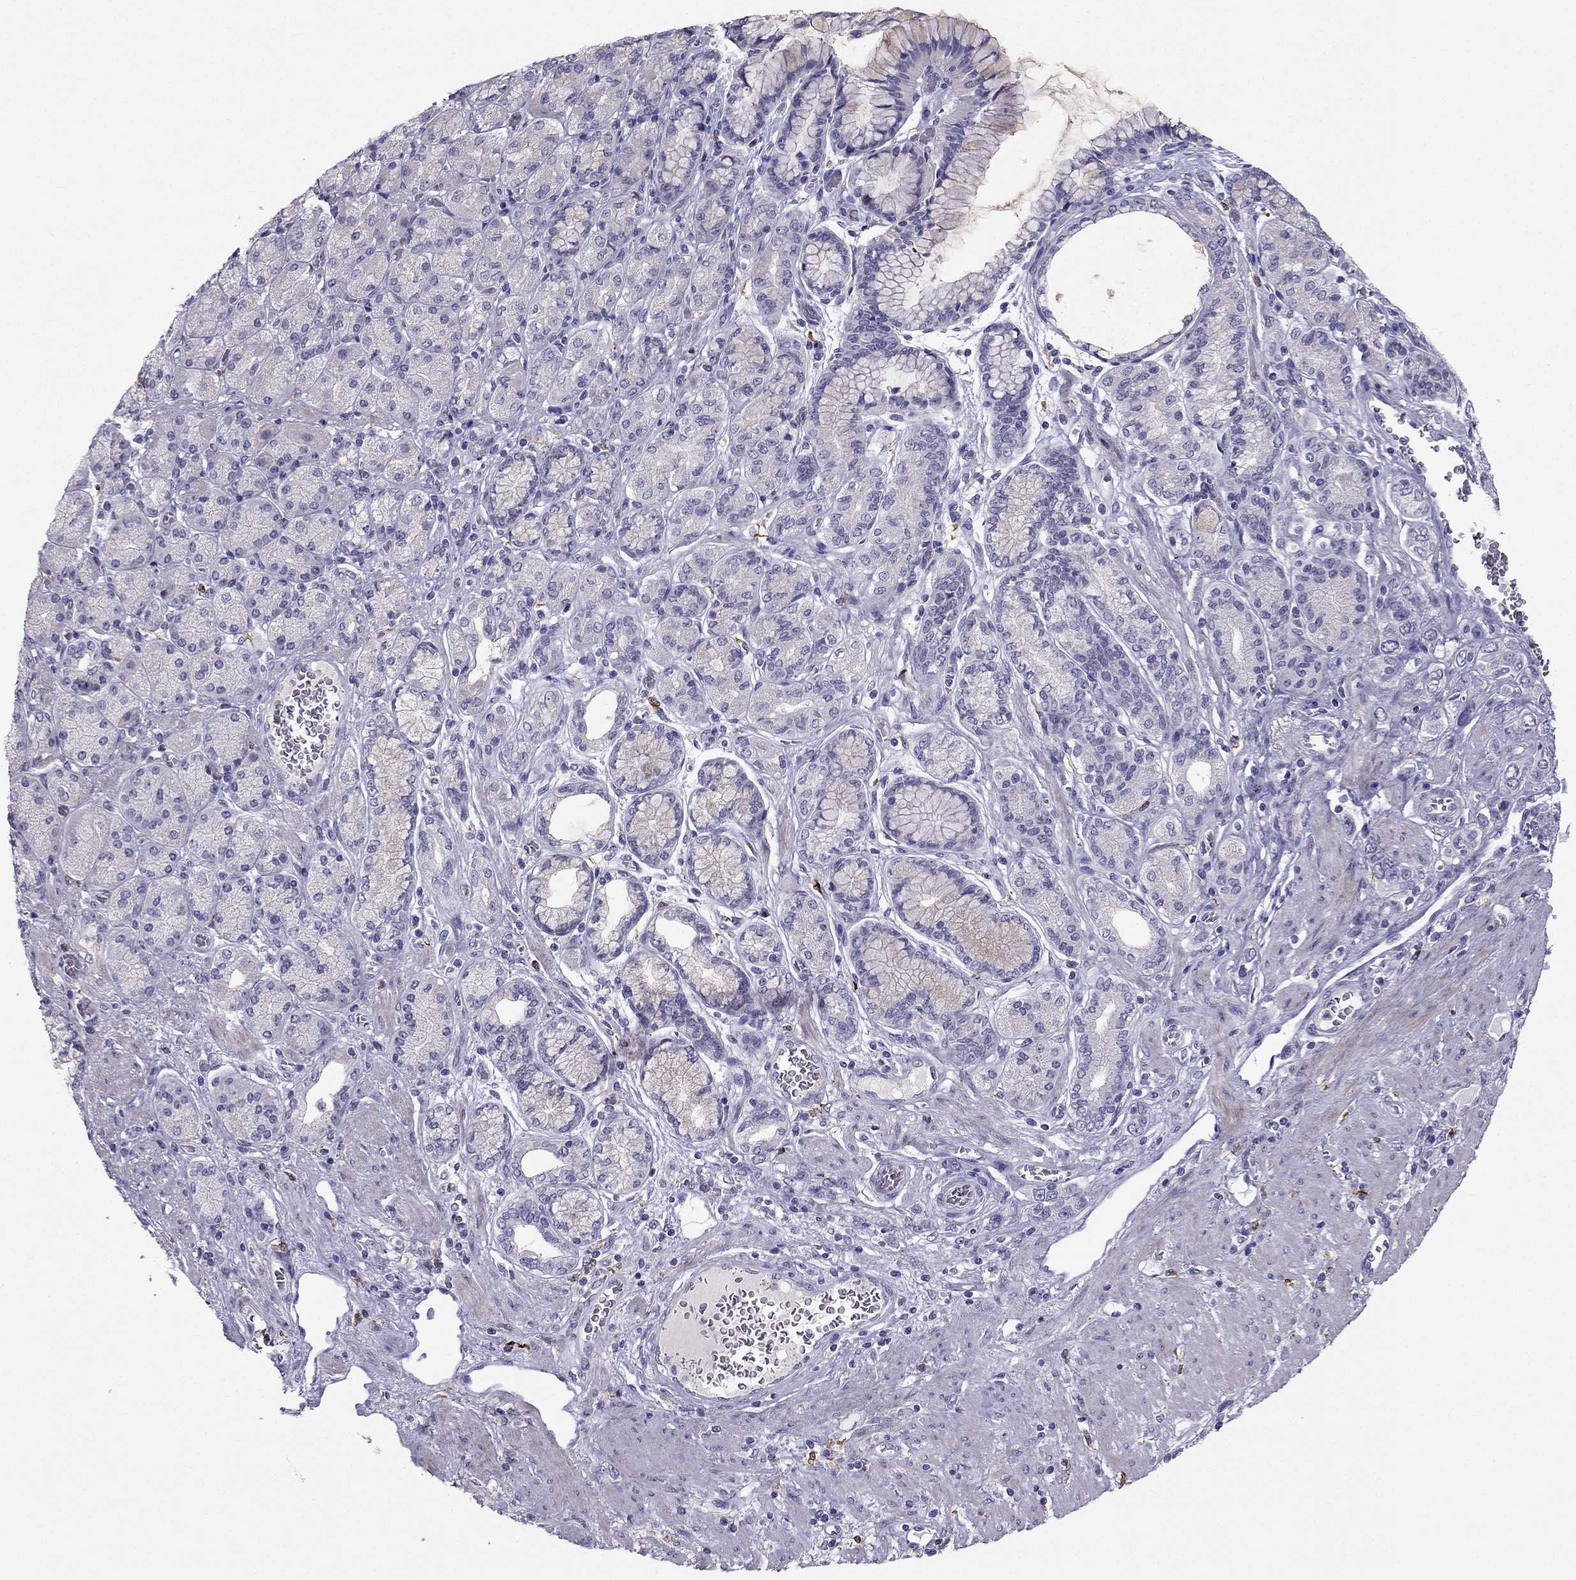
{"staining": {"intensity": "negative", "quantity": "none", "location": "none"}, "tissue": "stomach cancer", "cell_type": "Tumor cells", "image_type": "cancer", "snomed": [{"axis": "morphology", "description": "Normal tissue, NOS"}, {"axis": "morphology", "description": "Adenocarcinoma, NOS"}, {"axis": "morphology", "description": "Adenocarcinoma, High grade"}, {"axis": "topography", "description": "Stomach, upper"}, {"axis": "topography", "description": "Stomach"}], "caption": "High power microscopy image of an immunohistochemistry (IHC) photomicrograph of stomach adenocarcinoma, revealing no significant expression in tumor cells.", "gene": "LMTK3", "patient": {"sex": "female", "age": 65}}